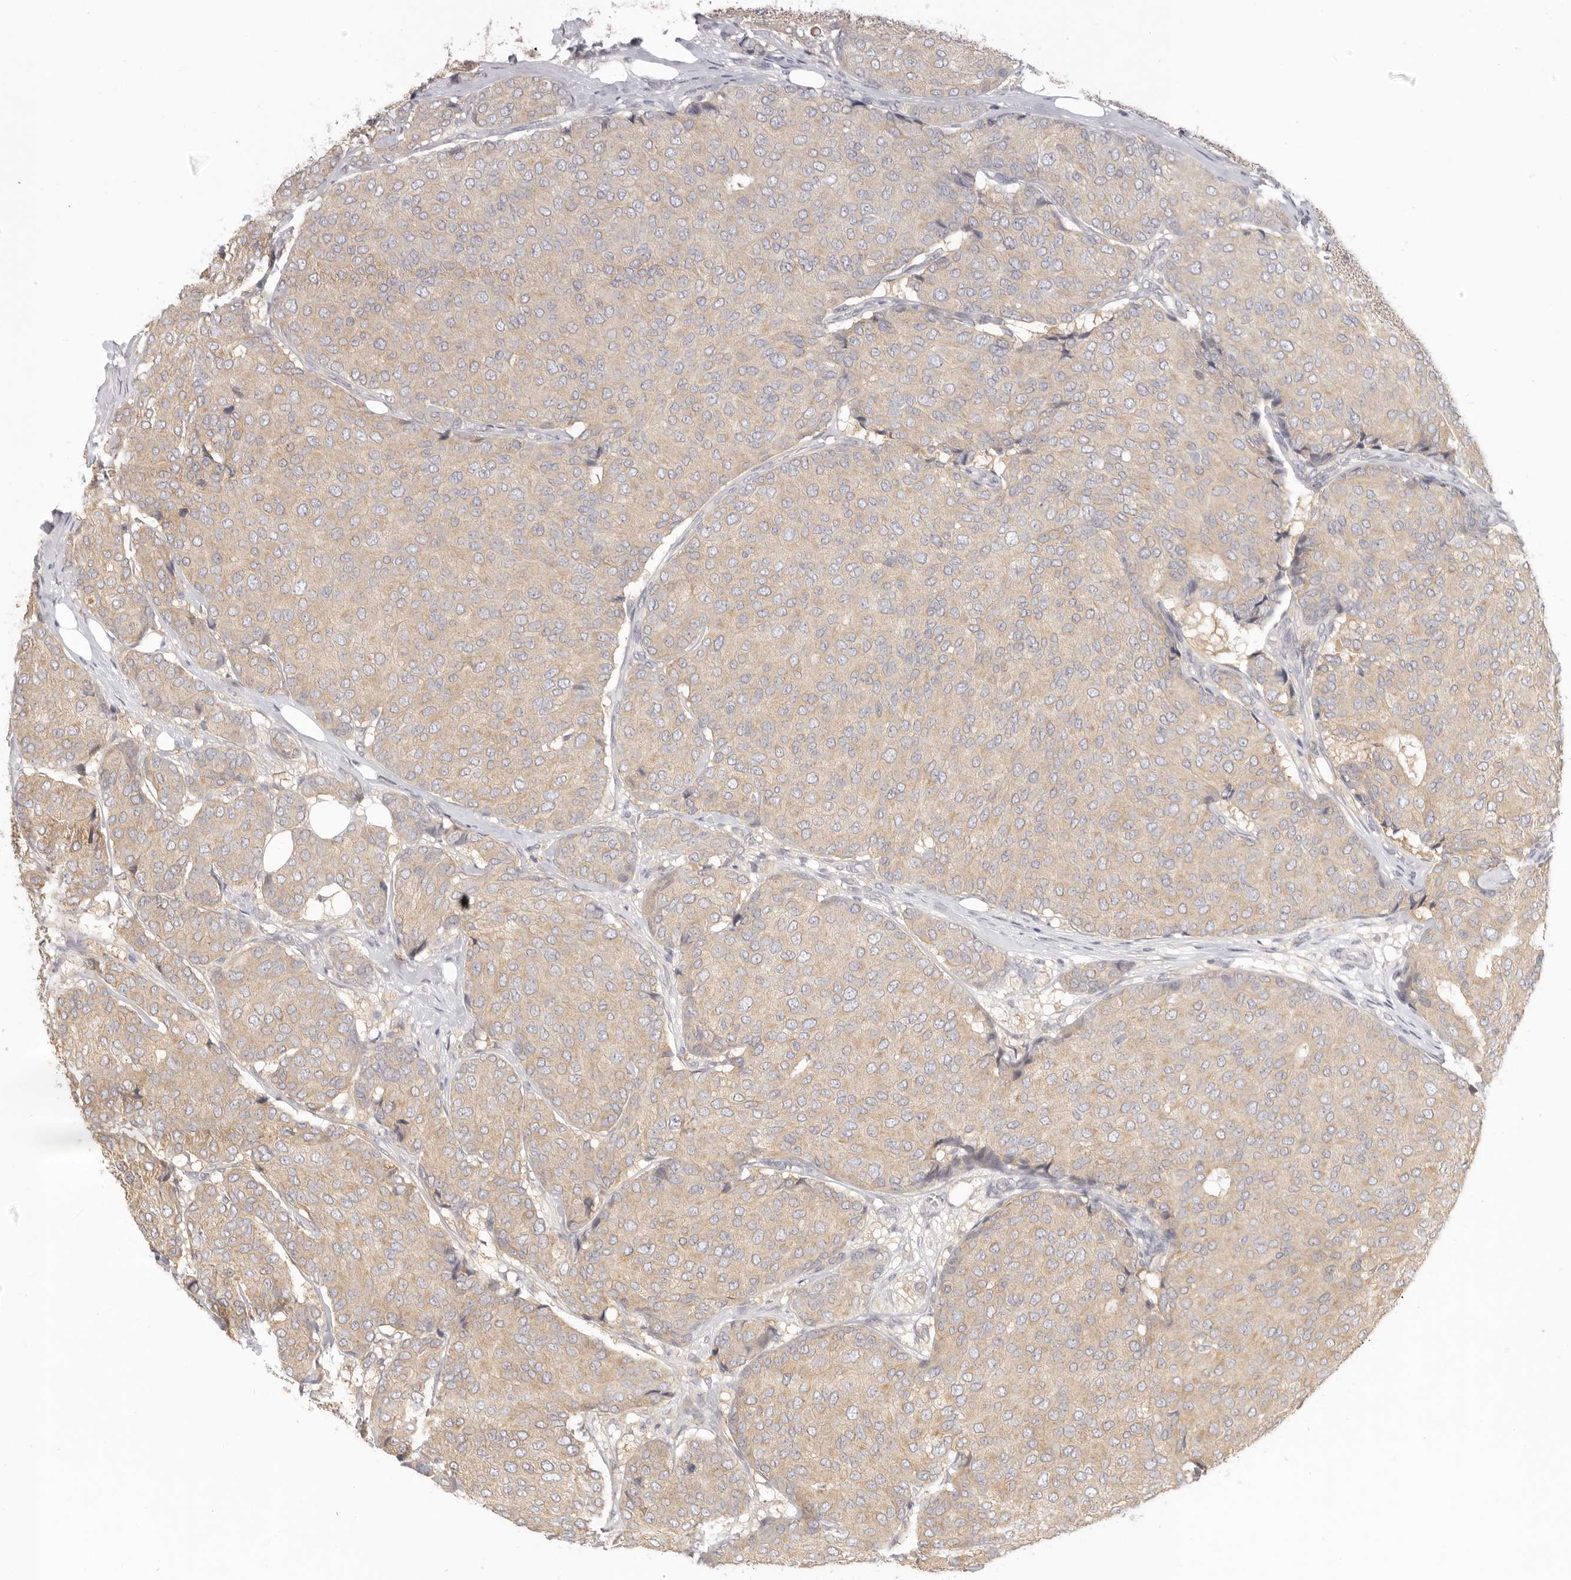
{"staining": {"intensity": "weak", "quantity": ">75%", "location": "cytoplasmic/membranous"}, "tissue": "breast cancer", "cell_type": "Tumor cells", "image_type": "cancer", "snomed": [{"axis": "morphology", "description": "Duct carcinoma"}, {"axis": "topography", "description": "Breast"}], "caption": "About >75% of tumor cells in human breast cancer reveal weak cytoplasmic/membranous protein expression as visualized by brown immunohistochemical staining.", "gene": "AHDC1", "patient": {"sex": "female", "age": 75}}